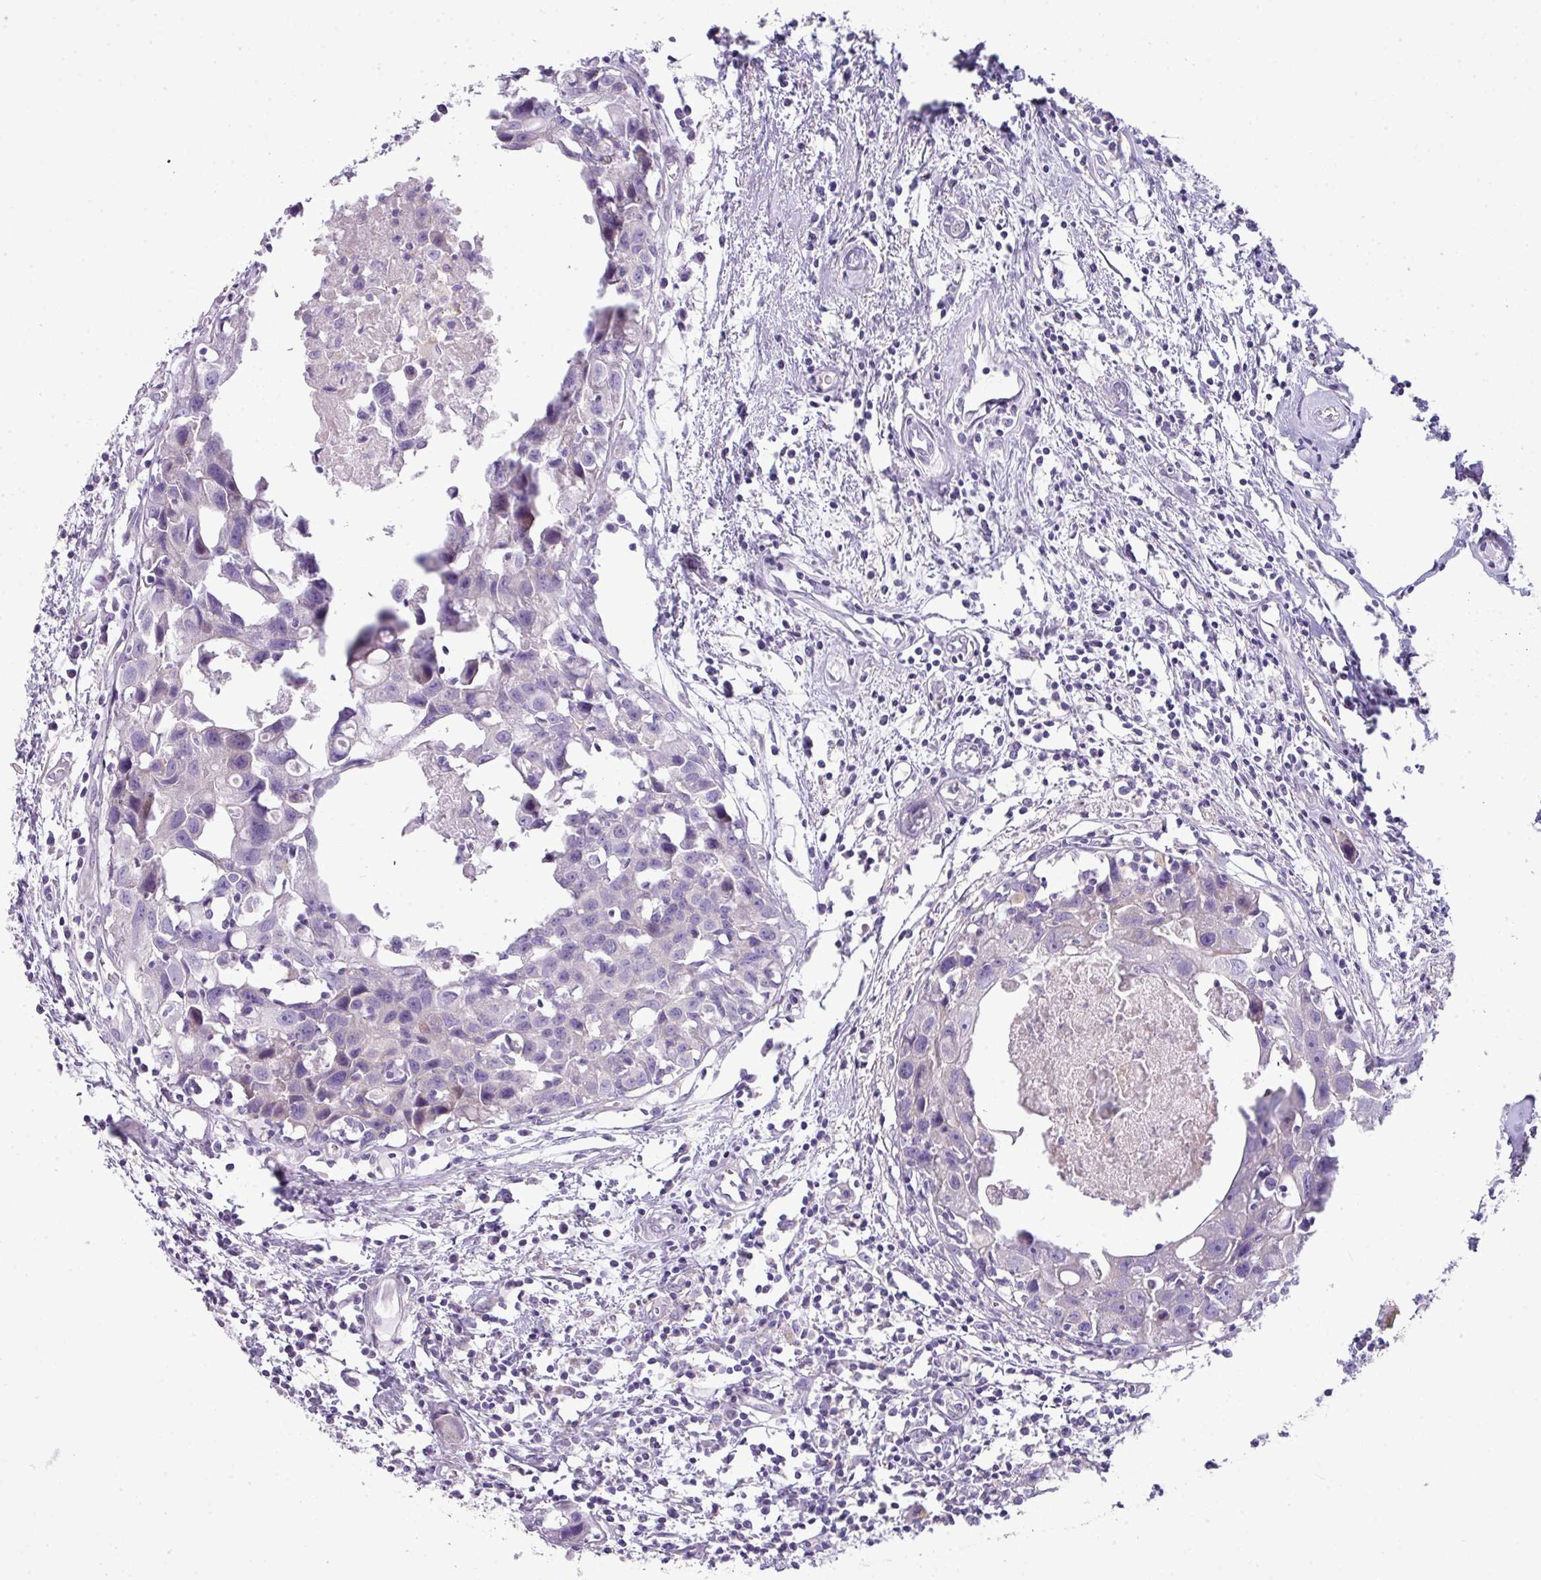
{"staining": {"intensity": "negative", "quantity": "none", "location": "none"}, "tissue": "breast cancer", "cell_type": "Tumor cells", "image_type": "cancer", "snomed": [{"axis": "morphology", "description": "Carcinoma, NOS"}, {"axis": "topography", "description": "Breast"}], "caption": "Breast carcinoma stained for a protein using immunohistochemistry demonstrates no expression tumor cells.", "gene": "ABCC5", "patient": {"sex": "female", "age": 60}}